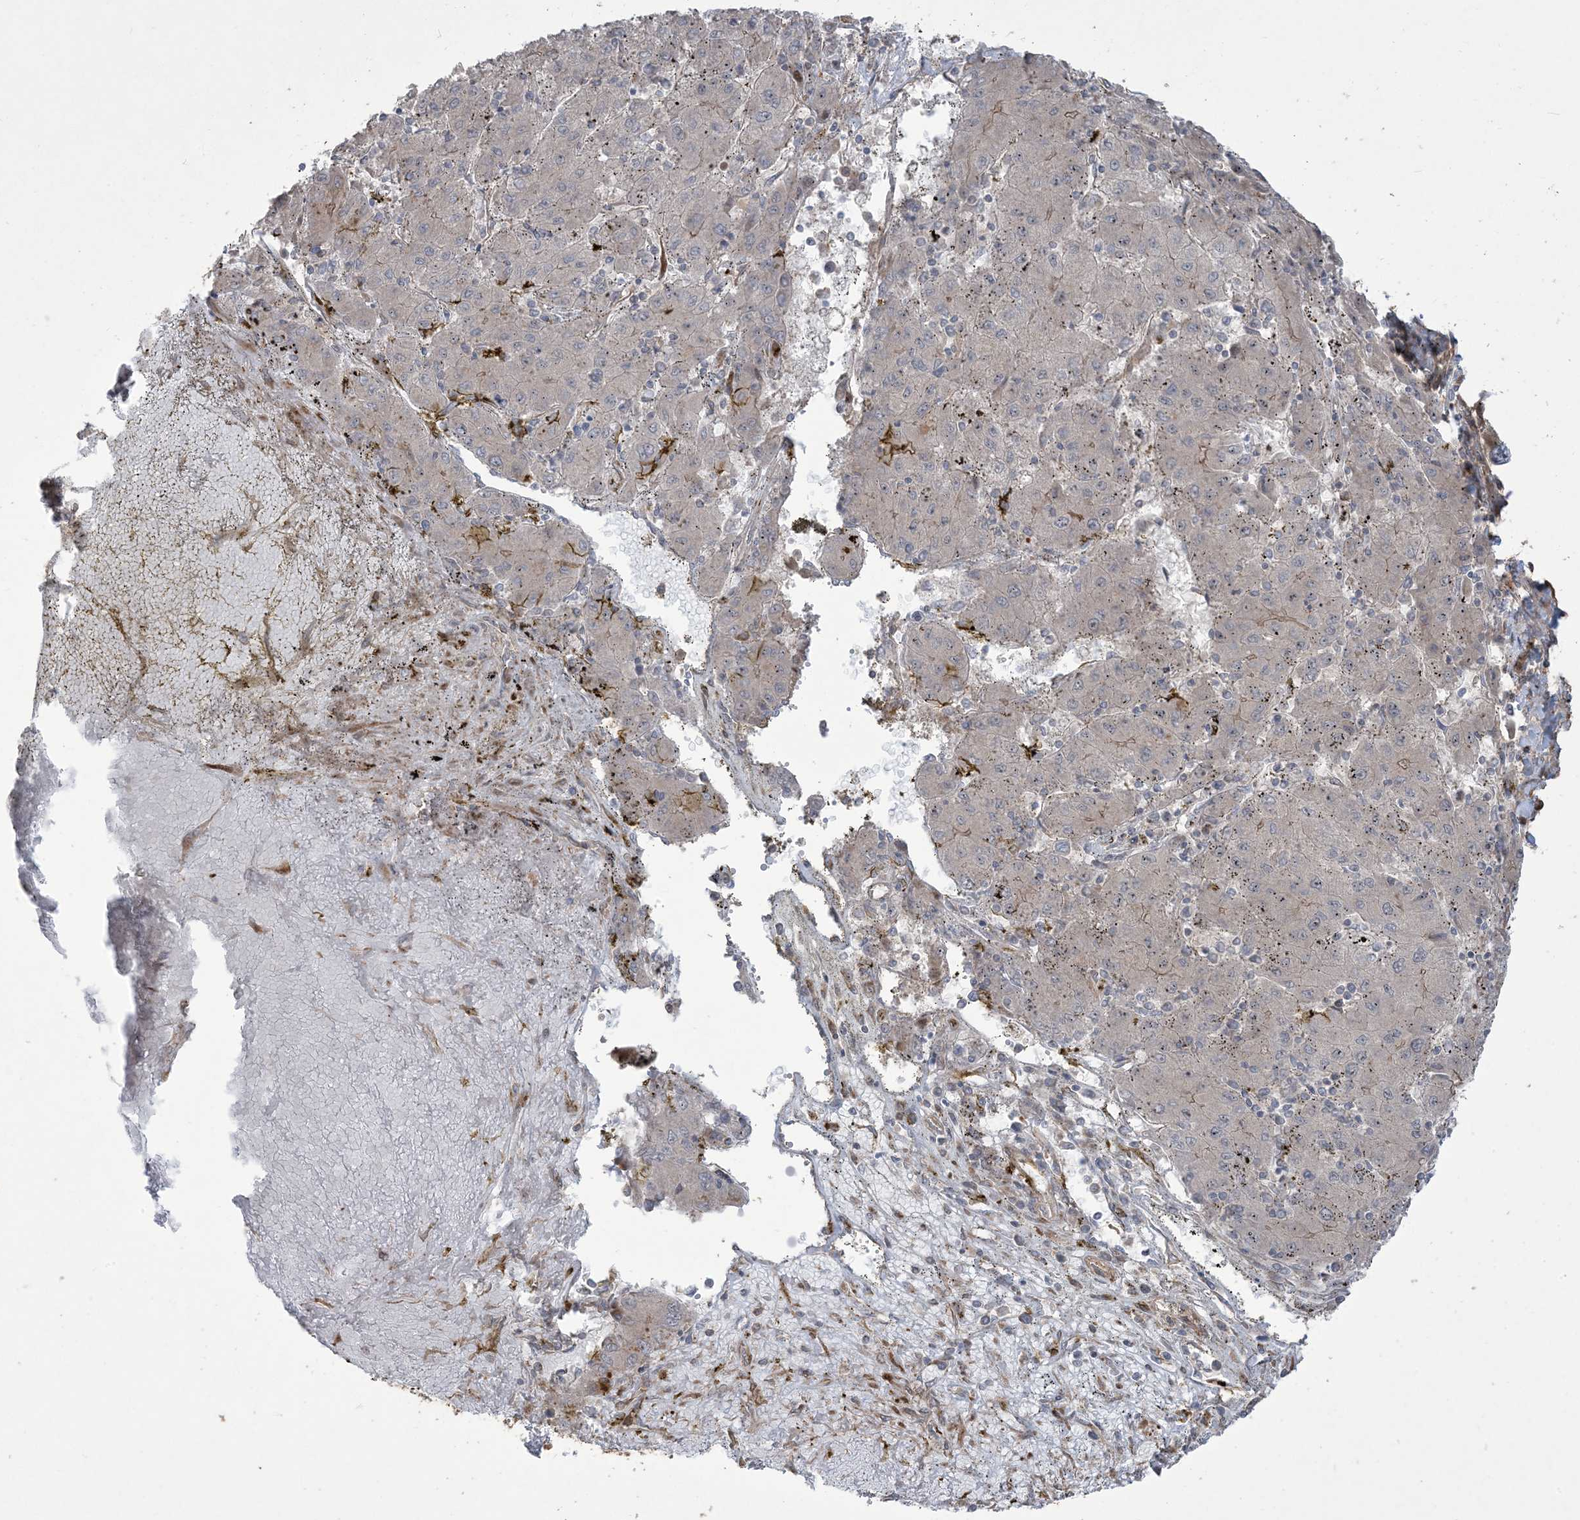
{"staining": {"intensity": "moderate", "quantity": "<25%", "location": "cytoplasmic/membranous"}, "tissue": "liver cancer", "cell_type": "Tumor cells", "image_type": "cancer", "snomed": [{"axis": "morphology", "description": "Carcinoma, Hepatocellular, NOS"}, {"axis": "topography", "description": "Liver"}], "caption": "About <25% of tumor cells in human liver cancer exhibit moderate cytoplasmic/membranous protein staining as visualized by brown immunohistochemical staining.", "gene": "KLHL18", "patient": {"sex": "male", "age": 72}}